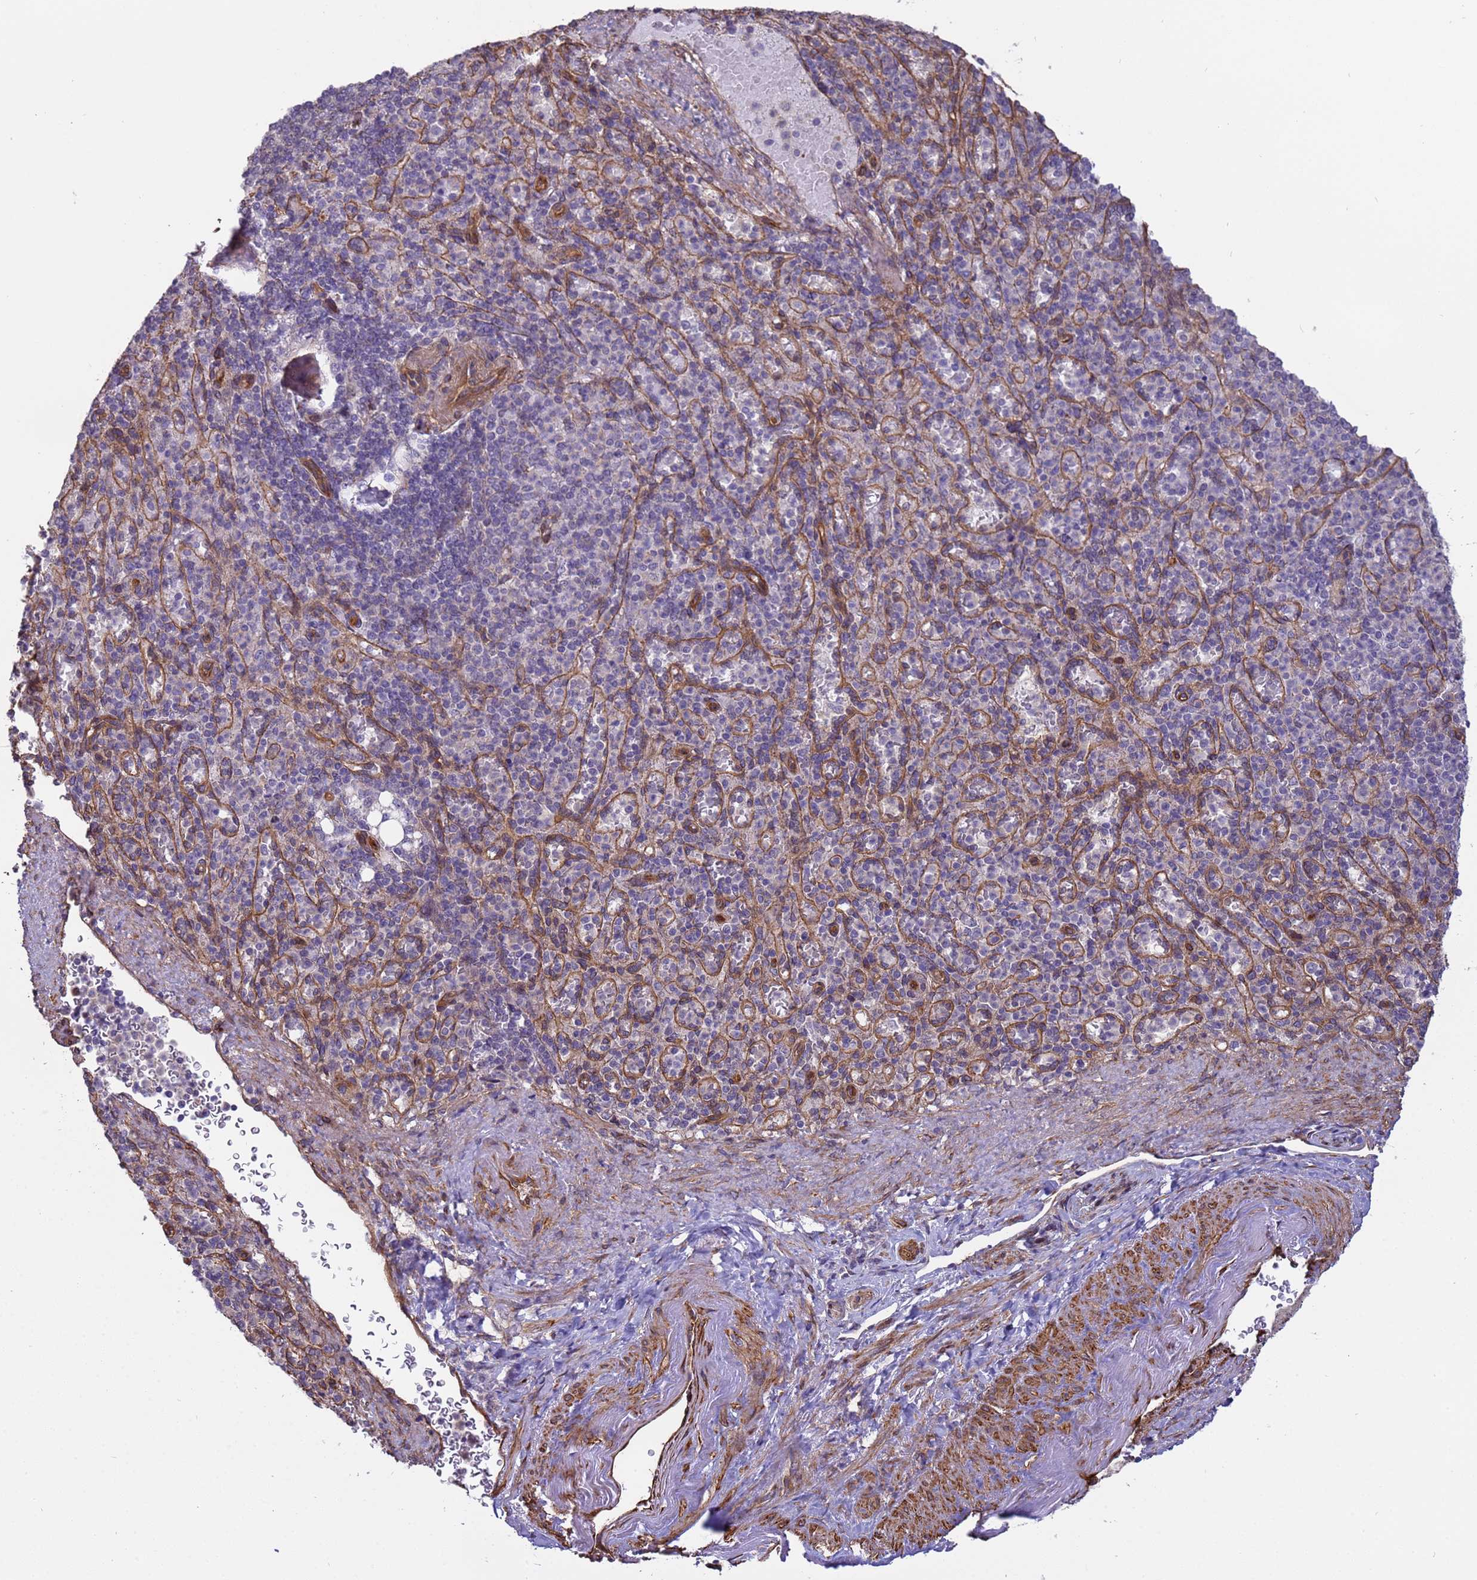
{"staining": {"intensity": "negative", "quantity": "none", "location": "none"}, "tissue": "spleen", "cell_type": "Cells in red pulp", "image_type": "normal", "snomed": [{"axis": "morphology", "description": "Normal tissue, NOS"}, {"axis": "topography", "description": "Spleen"}], "caption": "Spleen stained for a protein using immunohistochemistry reveals no expression cells in red pulp.", "gene": "ITGB4", "patient": {"sex": "female", "age": 74}}